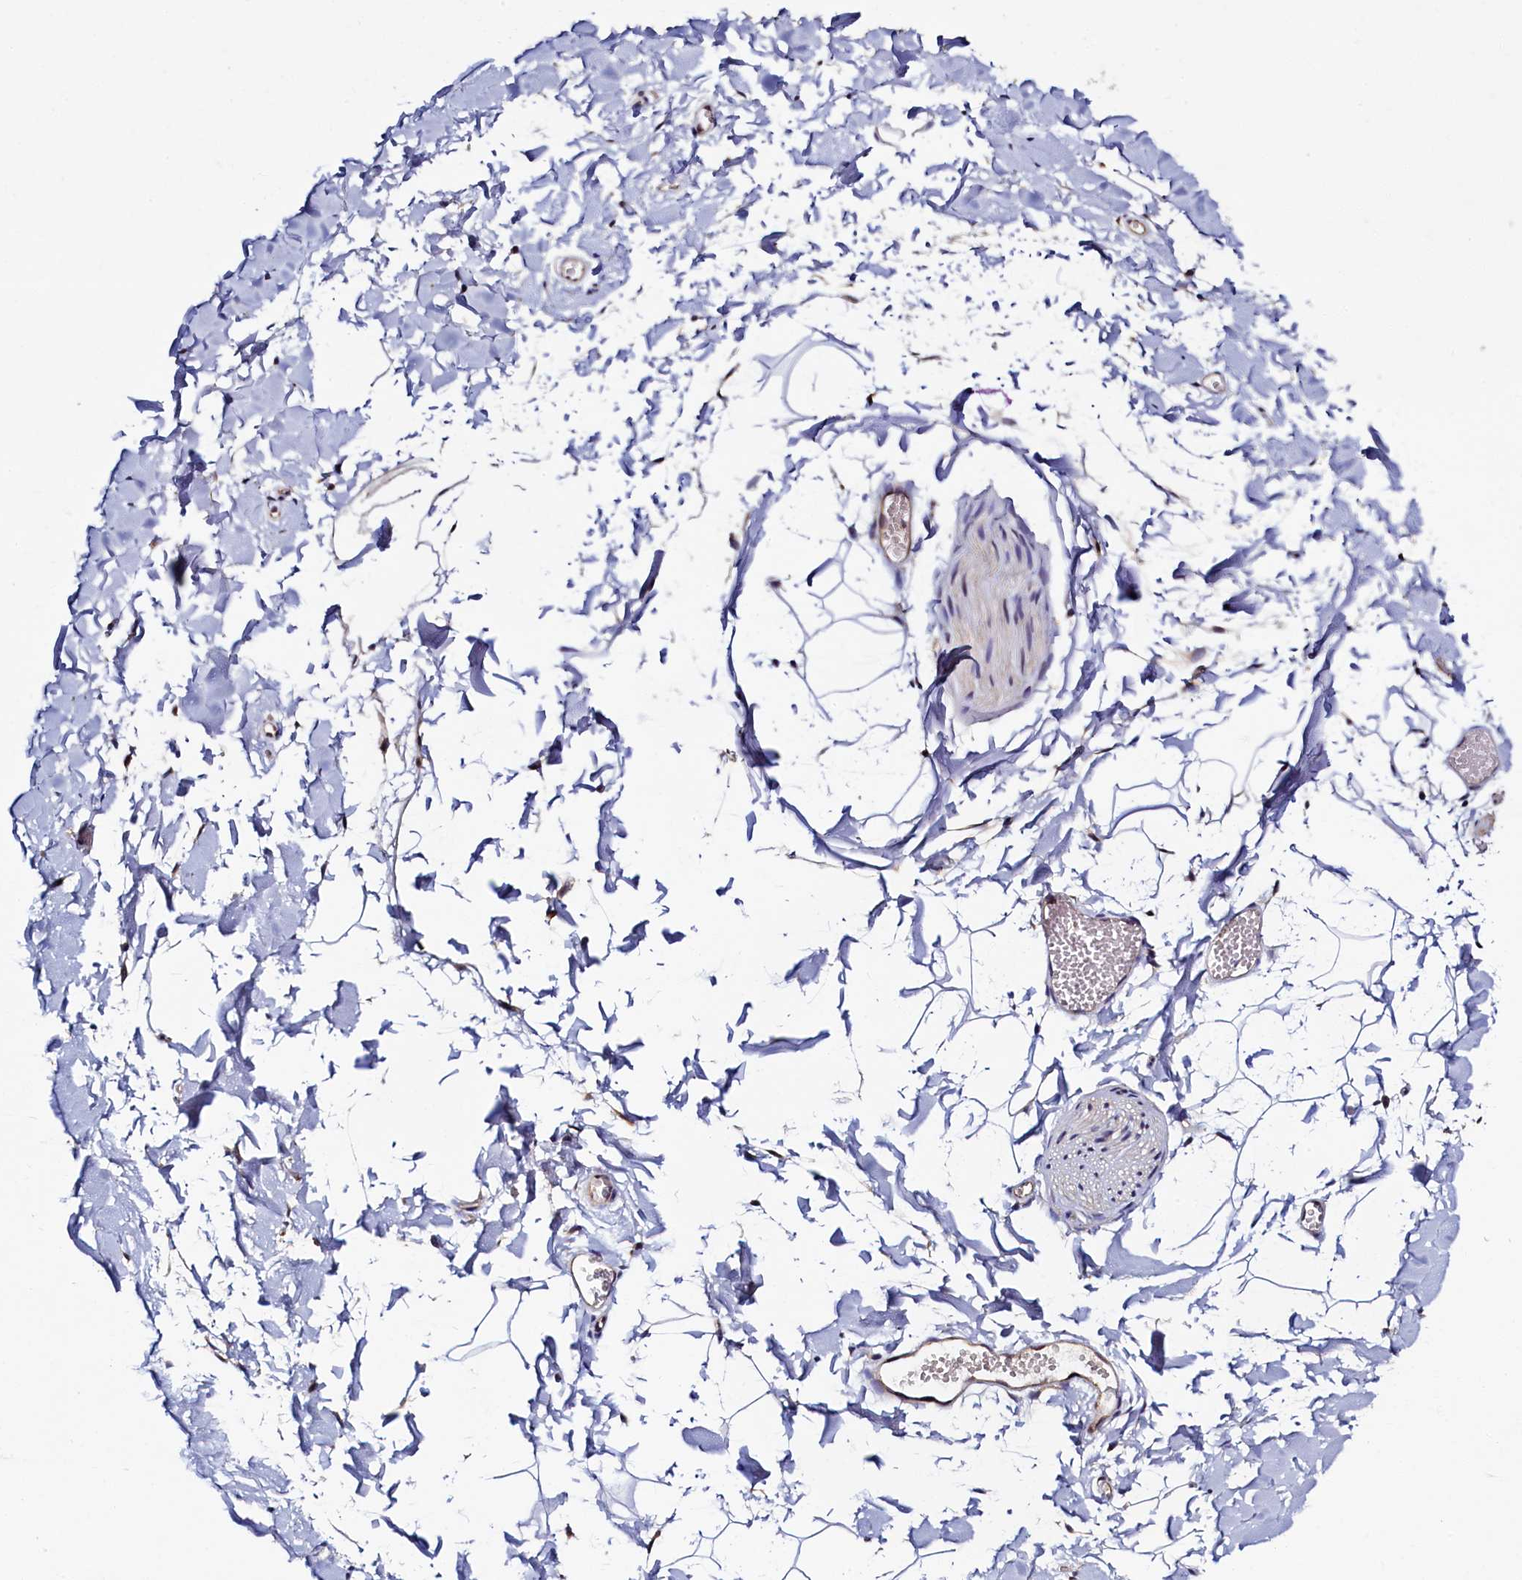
{"staining": {"intensity": "weak", "quantity": "<25%", "location": "cytoplasmic/membranous,nuclear"}, "tissue": "adipose tissue", "cell_type": "Adipocytes", "image_type": "normal", "snomed": [{"axis": "morphology", "description": "Normal tissue, NOS"}, {"axis": "topography", "description": "Gallbladder"}, {"axis": "topography", "description": "Peripheral nerve tissue"}], "caption": "DAB immunohistochemical staining of unremarkable human adipose tissue shows no significant expression in adipocytes.", "gene": "SLC16A14", "patient": {"sex": "male", "age": 38}}